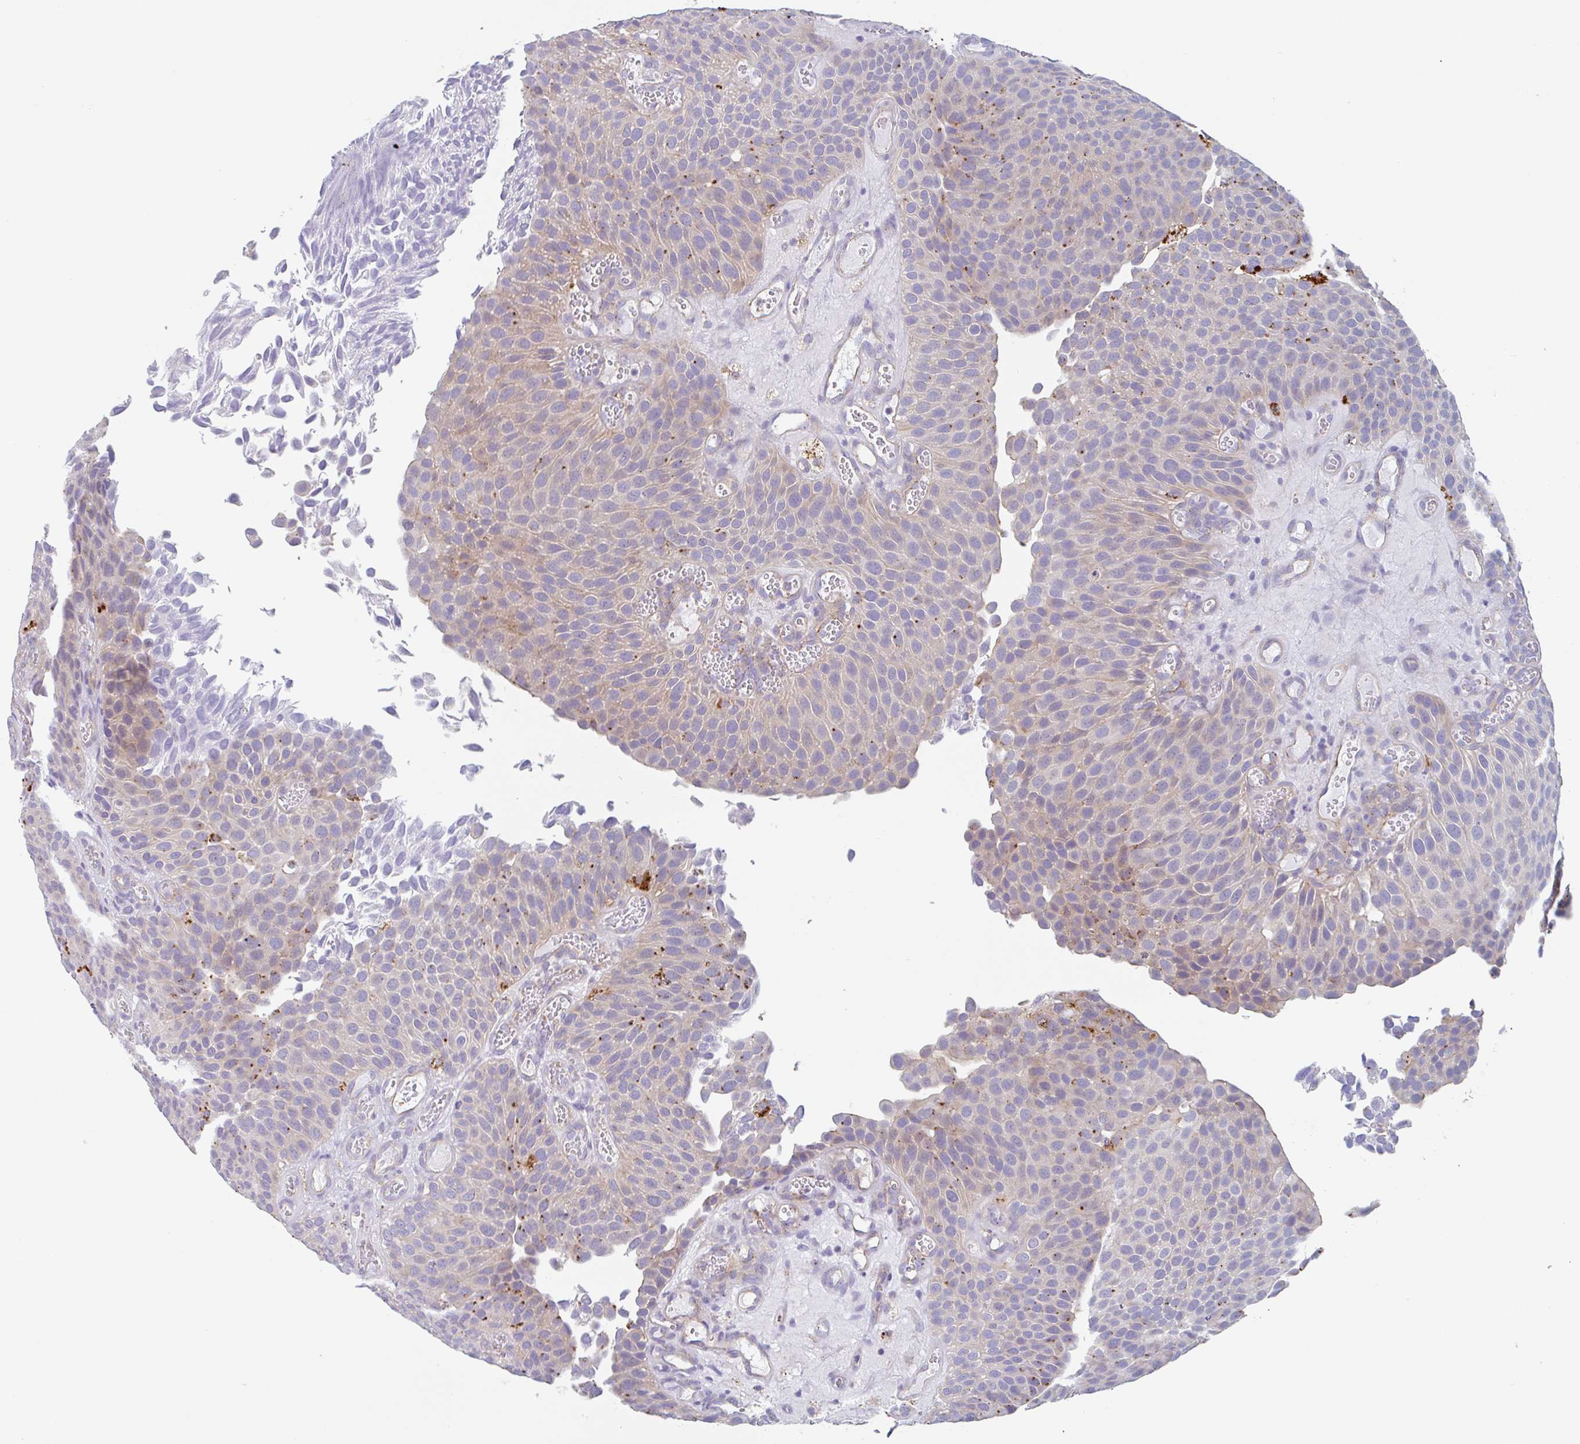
{"staining": {"intensity": "moderate", "quantity": "<25%", "location": "cytoplasmic/membranous"}, "tissue": "urothelial cancer", "cell_type": "Tumor cells", "image_type": "cancer", "snomed": [{"axis": "morphology", "description": "Urothelial carcinoma, Low grade"}, {"axis": "topography", "description": "Urinary bladder"}], "caption": "Protein staining of urothelial cancer tissue exhibits moderate cytoplasmic/membranous expression in about <25% of tumor cells.", "gene": "LENG9", "patient": {"sex": "male", "age": 89}}